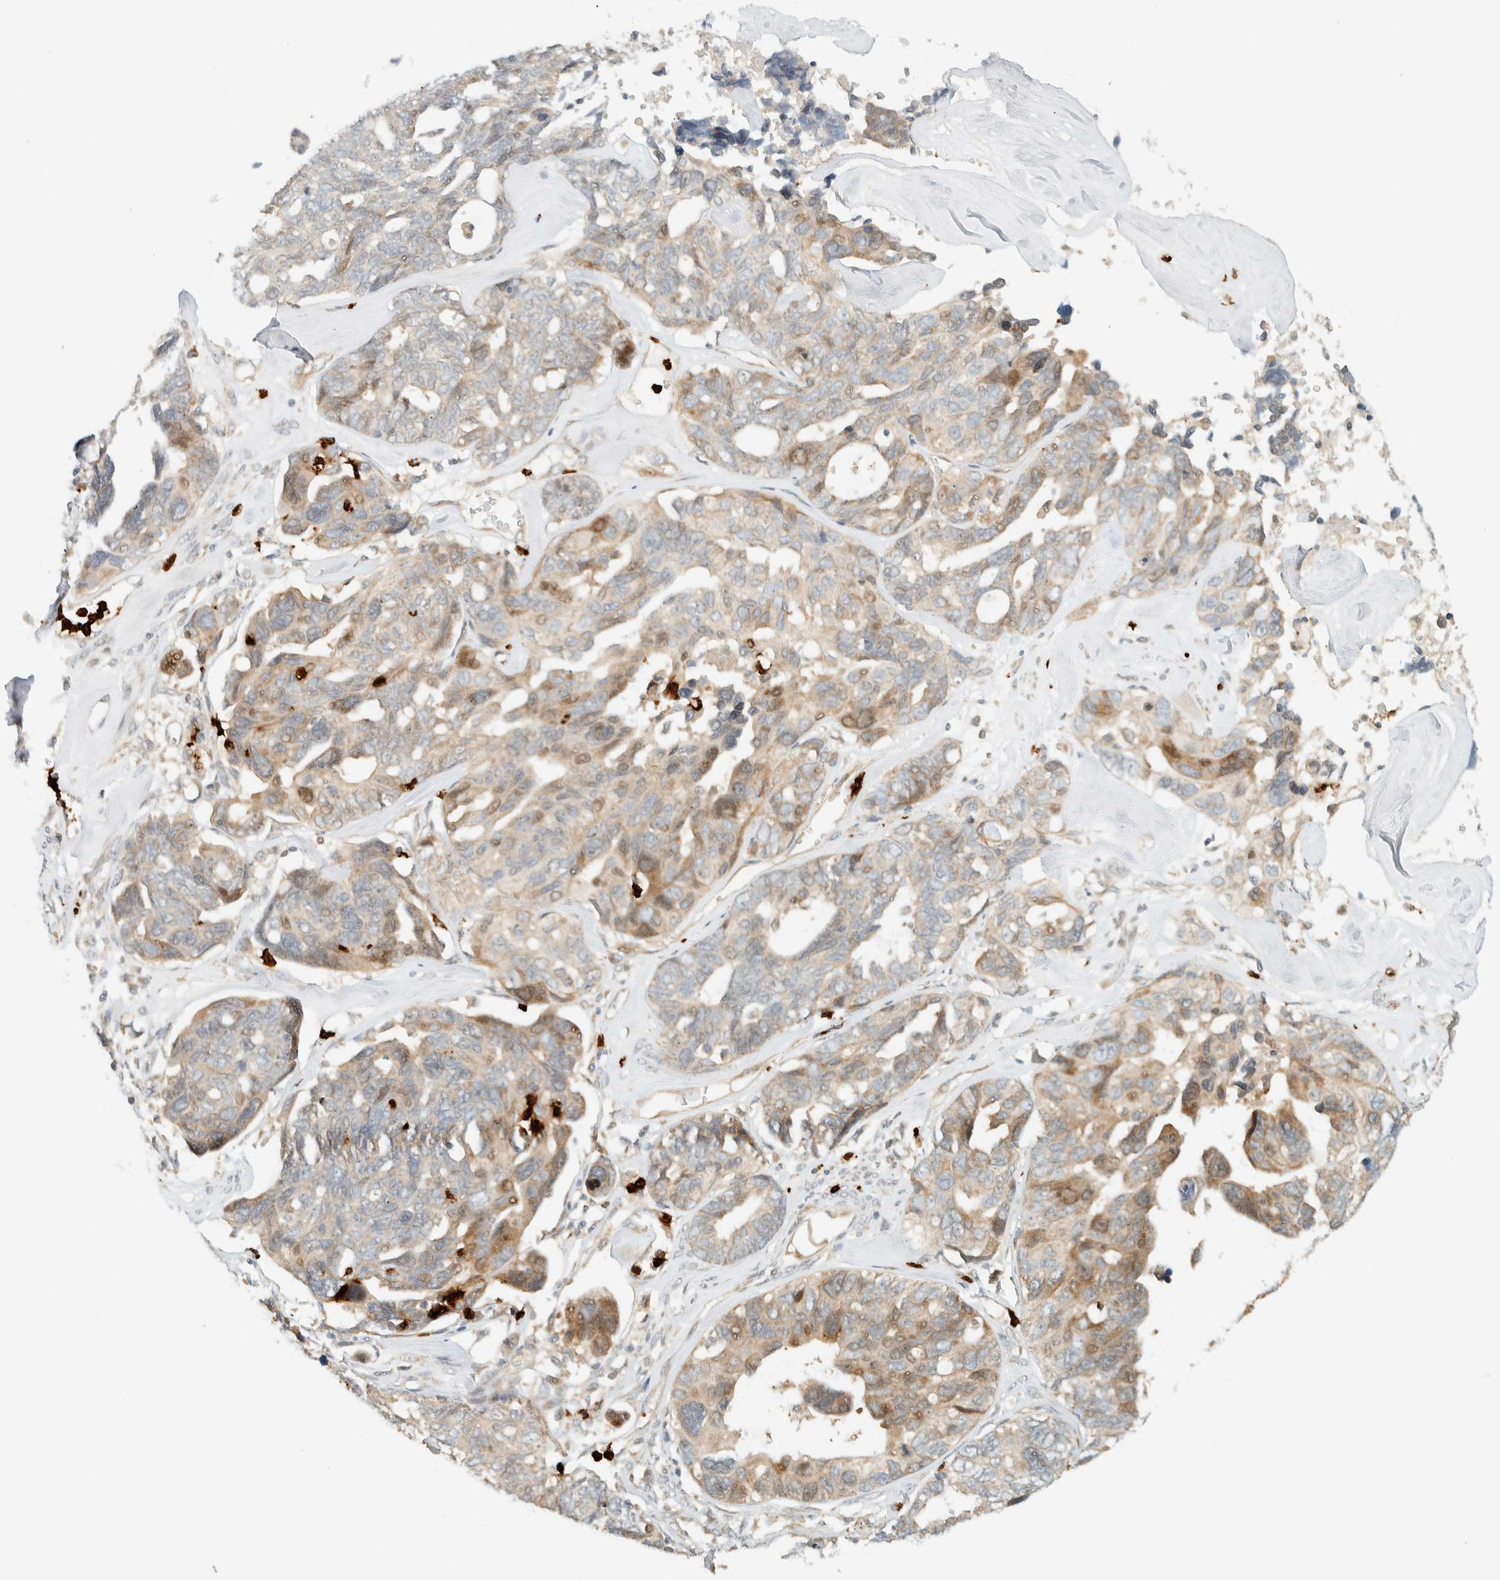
{"staining": {"intensity": "moderate", "quantity": "<25%", "location": "cytoplasmic/membranous"}, "tissue": "ovarian cancer", "cell_type": "Tumor cells", "image_type": "cancer", "snomed": [{"axis": "morphology", "description": "Cystadenocarcinoma, serous, NOS"}, {"axis": "topography", "description": "Ovary"}], "caption": "Ovarian cancer stained with a brown dye reveals moderate cytoplasmic/membranous positive expression in about <25% of tumor cells.", "gene": "CCDC171", "patient": {"sex": "female", "age": 79}}